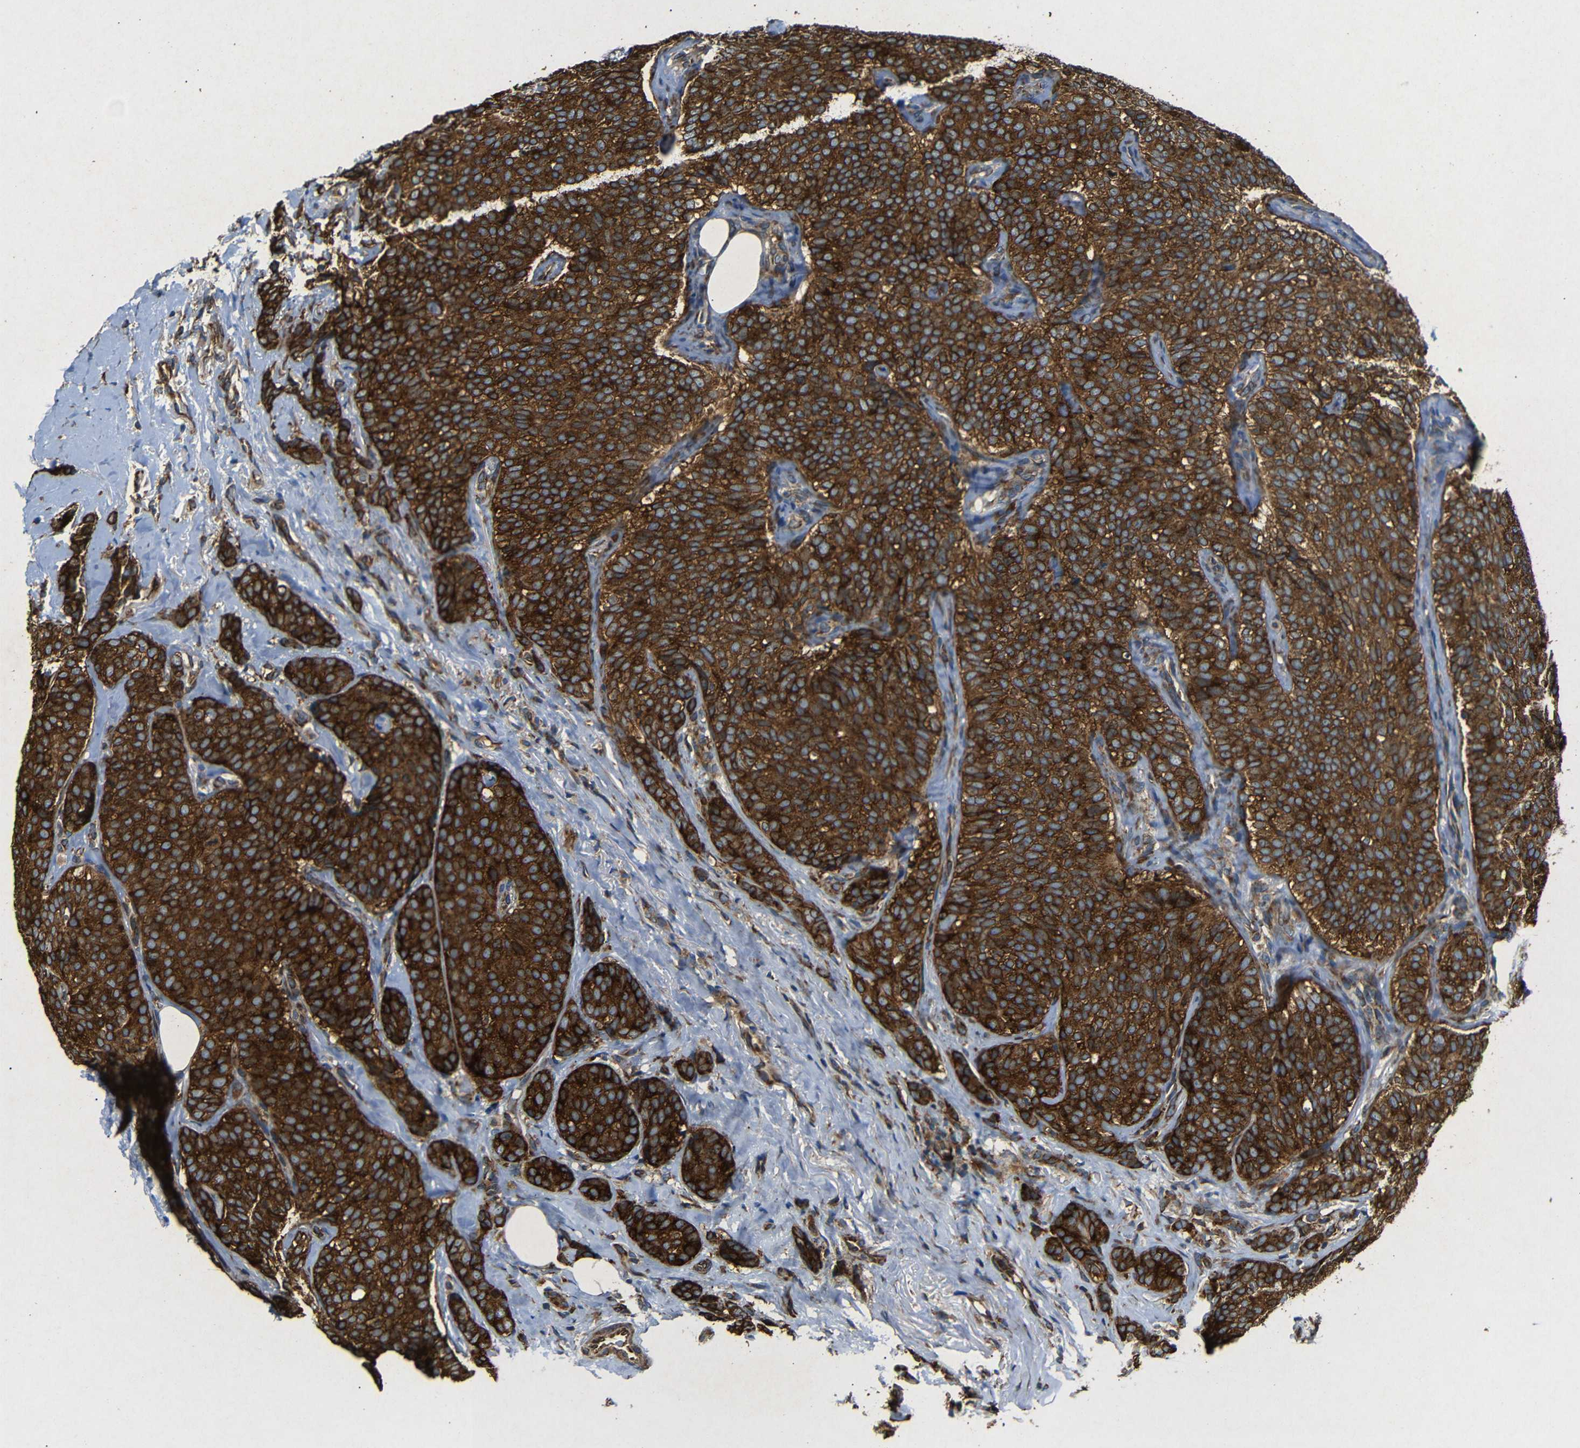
{"staining": {"intensity": "strong", "quantity": ">75%", "location": "cytoplasmic/membranous"}, "tissue": "breast cancer", "cell_type": "Tumor cells", "image_type": "cancer", "snomed": [{"axis": "morphology", "description": "Lobular carcinoma"}, {"axis": "topography", "description": "Skin"}, {"axis": "topography", "description": "Breast"}], "caption": "Immunohistochemistry (IHC) of breast cancer reveals high levels of strong cytoplasmic/membranous positivity in approximately >75% of tumor cells.", "gene": "BTF3", "patient": {"sex": "female", "age": 46}}